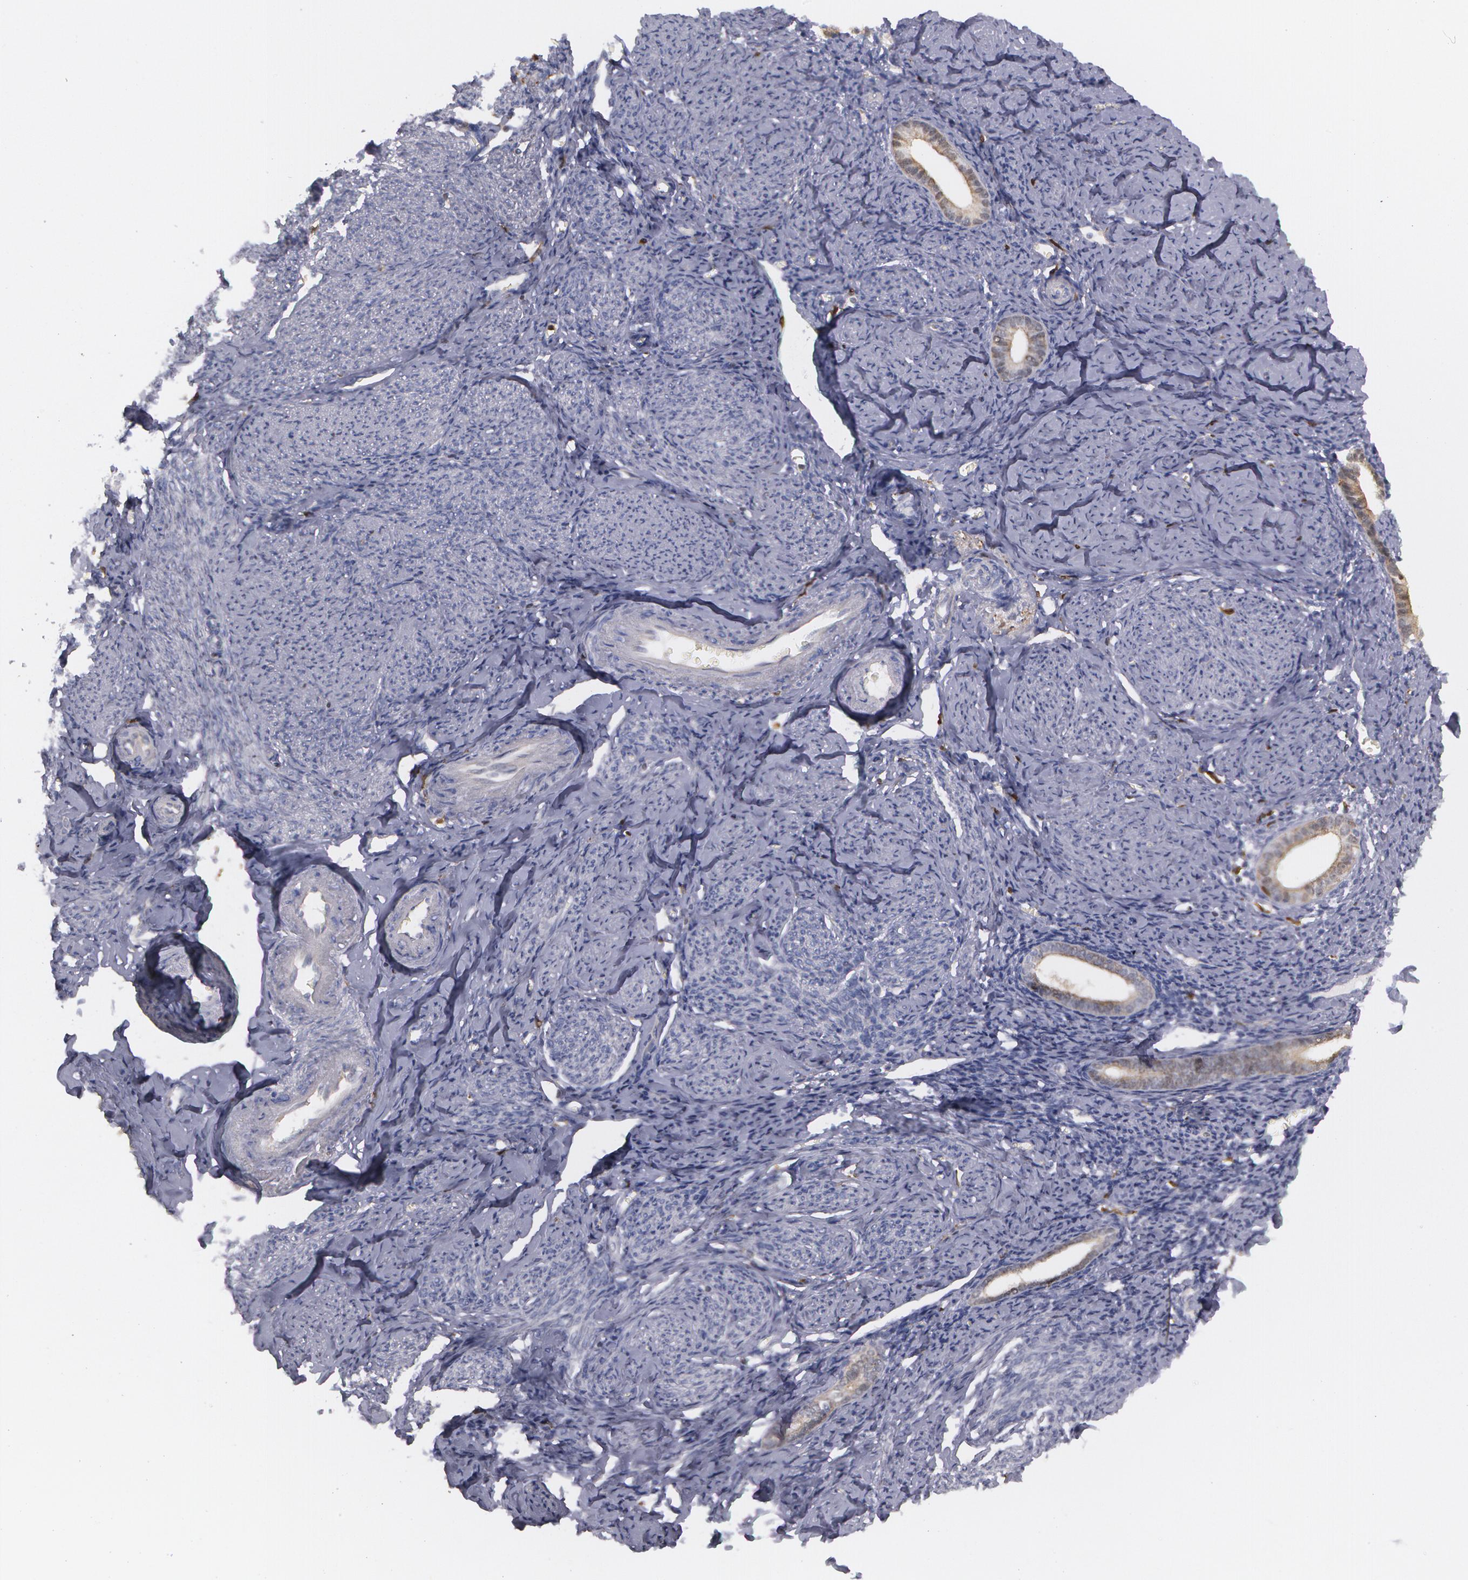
{"staining": {"intensity": "negative", "quantity": "none", "location": "none"}, "tissue": "endometrium", "cell_type": "Cells in endometrial stroma", "image_type": "normal", "snomed": [{"axis": "morphology", "description": "Normal tissue, NOS"}, {"axis": "morphology", "description": "Neoplasm, benign, NOS"}, {"axis": "topography", "description": "Uterus"}], "caption": "Immunohistochemistry histopathology image of unremarkable endometrium stained for a protein (brown), which exhibits no staining in cells in endometrial stroma.", "gene": "SYK", "patient": {"sex": "female", "age": 55}}